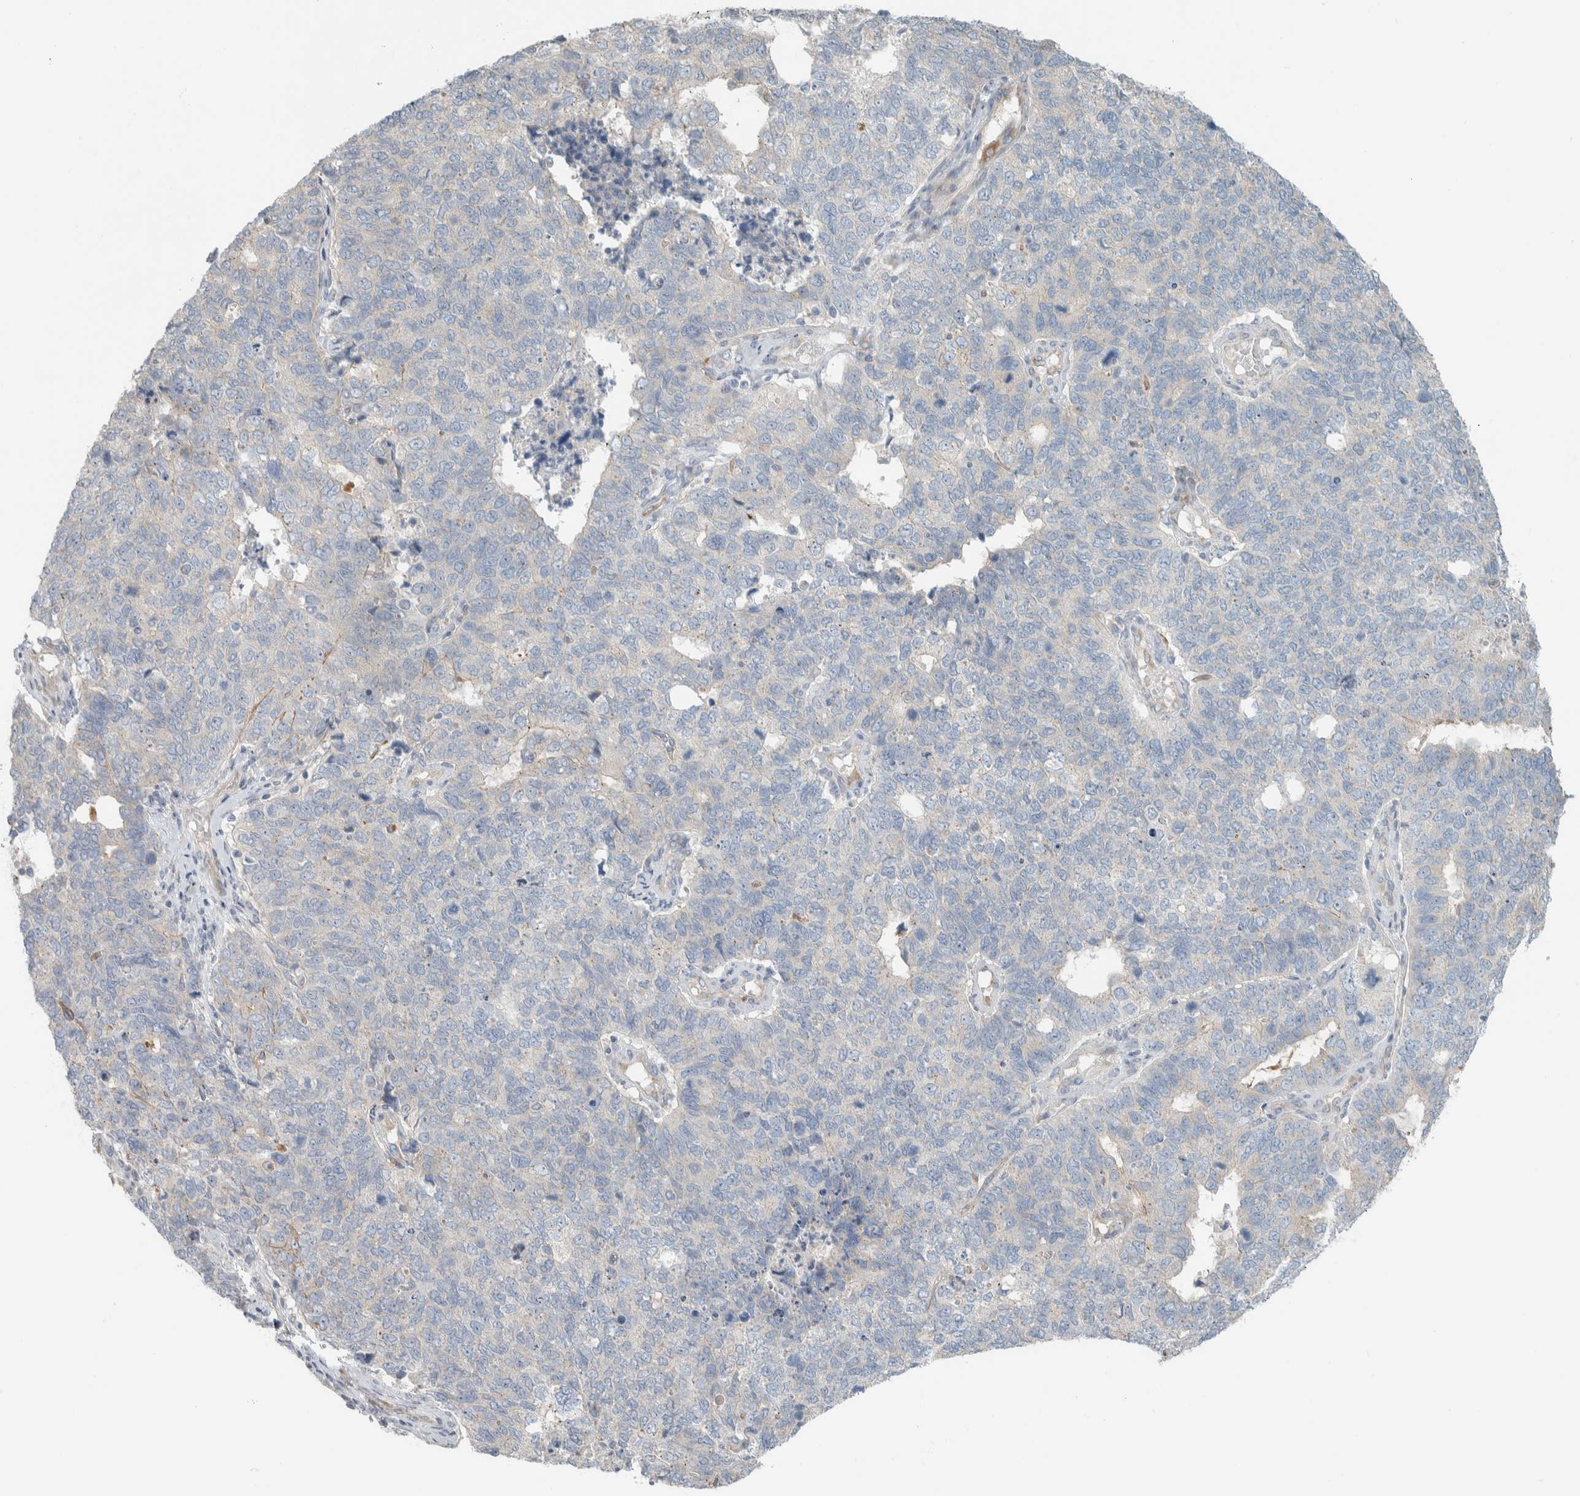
{"staining": {"intensity": "negative", "quantity": "none", "location": "none"}, "tissue": "cervical cancer", "cell_type": "Tumor cells", "image_type": "cancer", "snomed": [{"axis": "morphology", "description": "Squamous cell carcinoma, NOS"}, {"axis": "topography", "description": "Cervix"}], "caption": "Protein analysis of cervical cancer exhibits no significant expression in tumor cells. The staining was performed using DAB (3,3'-diaminobenzidine) to visualize the protein expression in brown, while the nuclei were stained in blue with hematoxylin (Magnification: 20x).", "gene": "HGS", "patient": {"sex": "female", "age": 63}}